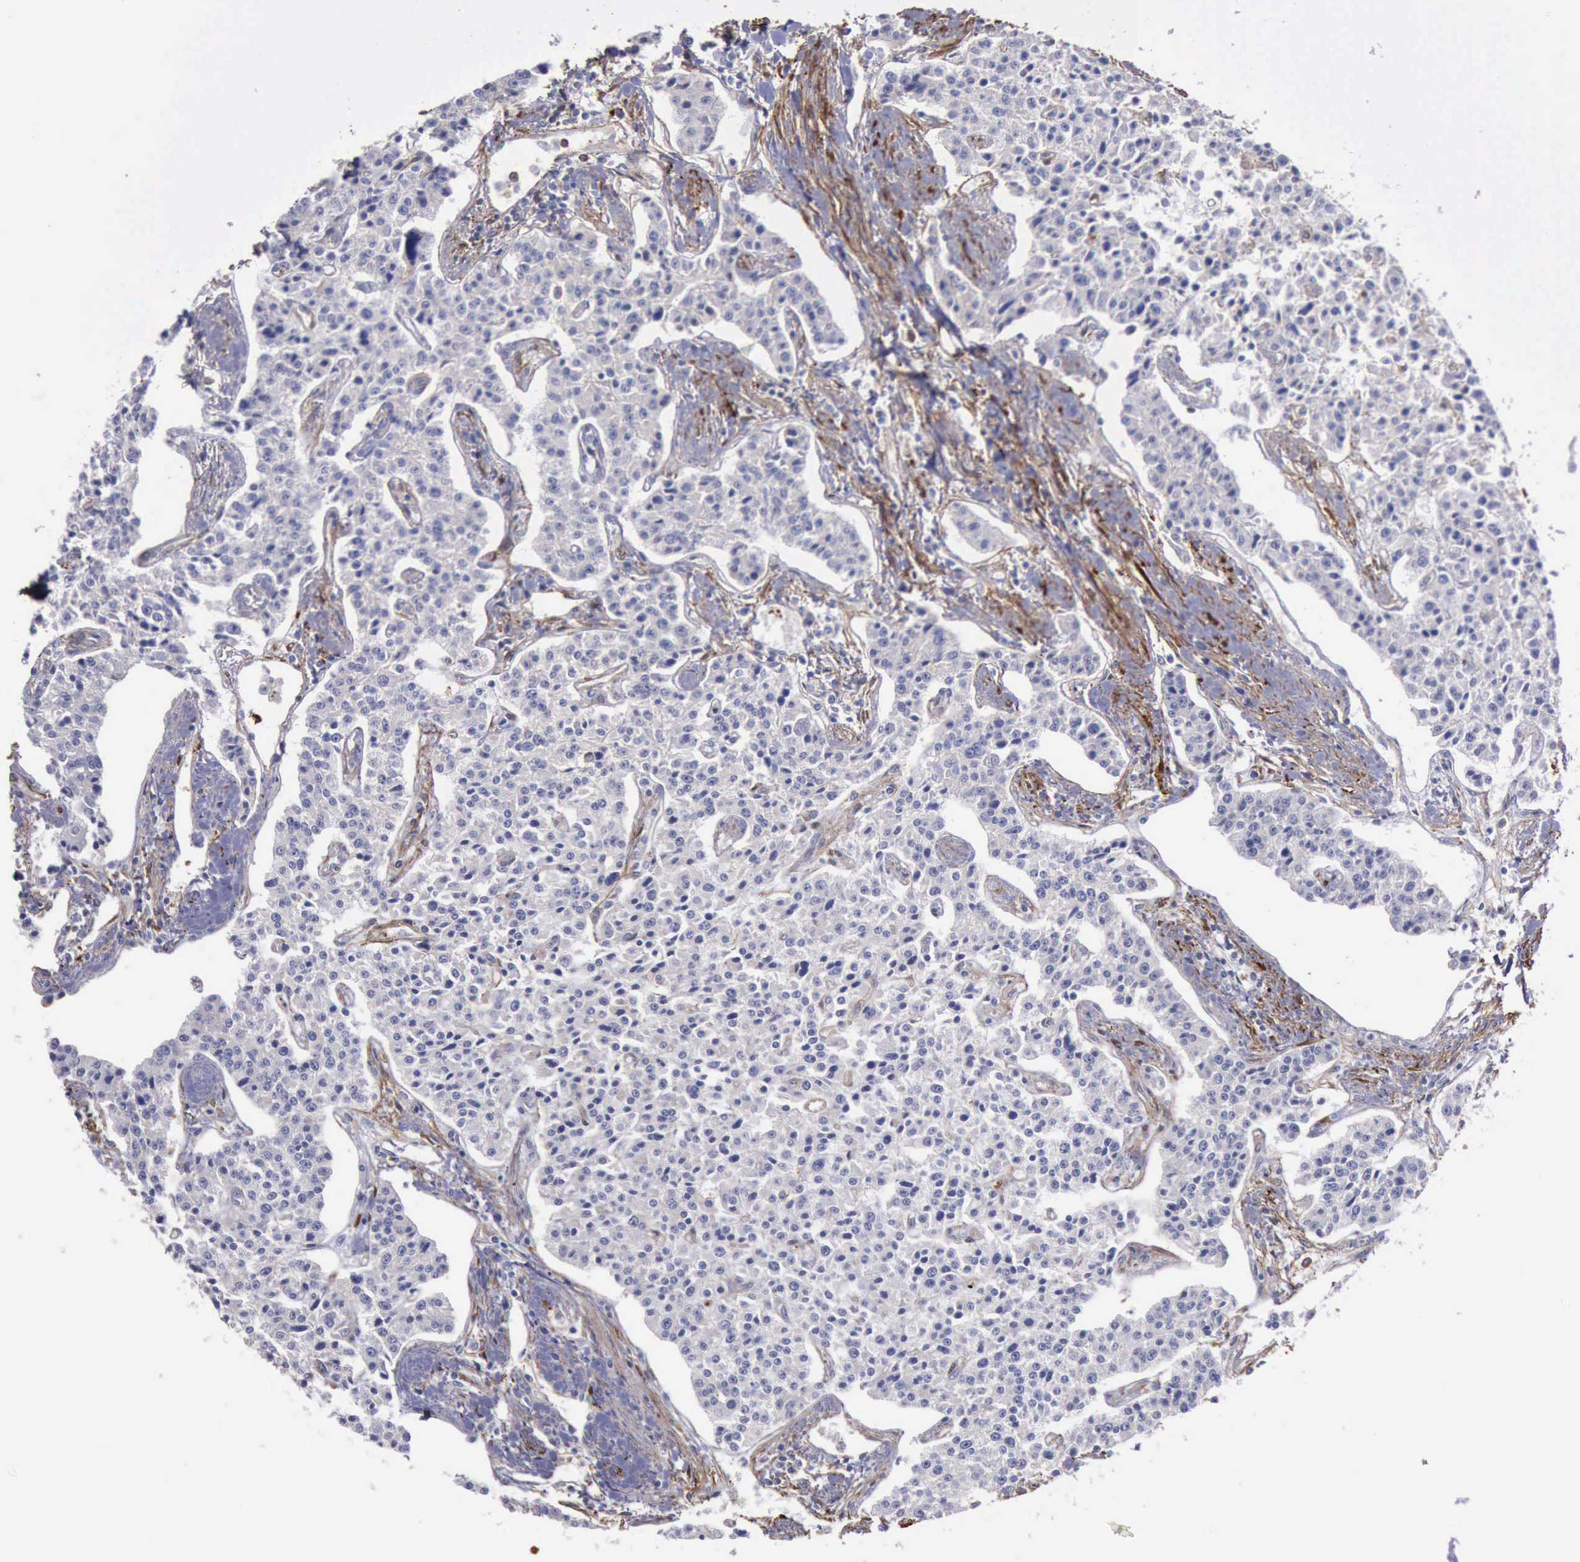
{"staining": {"intensity": "negative", "quantity": "none", "location": "none"}, "tissue": "carcinoid", "cell_type": "Tumor cells", "image_type": "cancer", "snomed": [{"axis": "morphology", "description": "Carcinoid, malignant, NOS"}, {"axis": "topography", "description": "Stomach"}], "caption": "The immunohistochemistry (IHC) image has no significant positivity in tumor cells of carcinoid tissue.", "gene": "FLNA", "patient": {"sex": "female", "age": 76}}